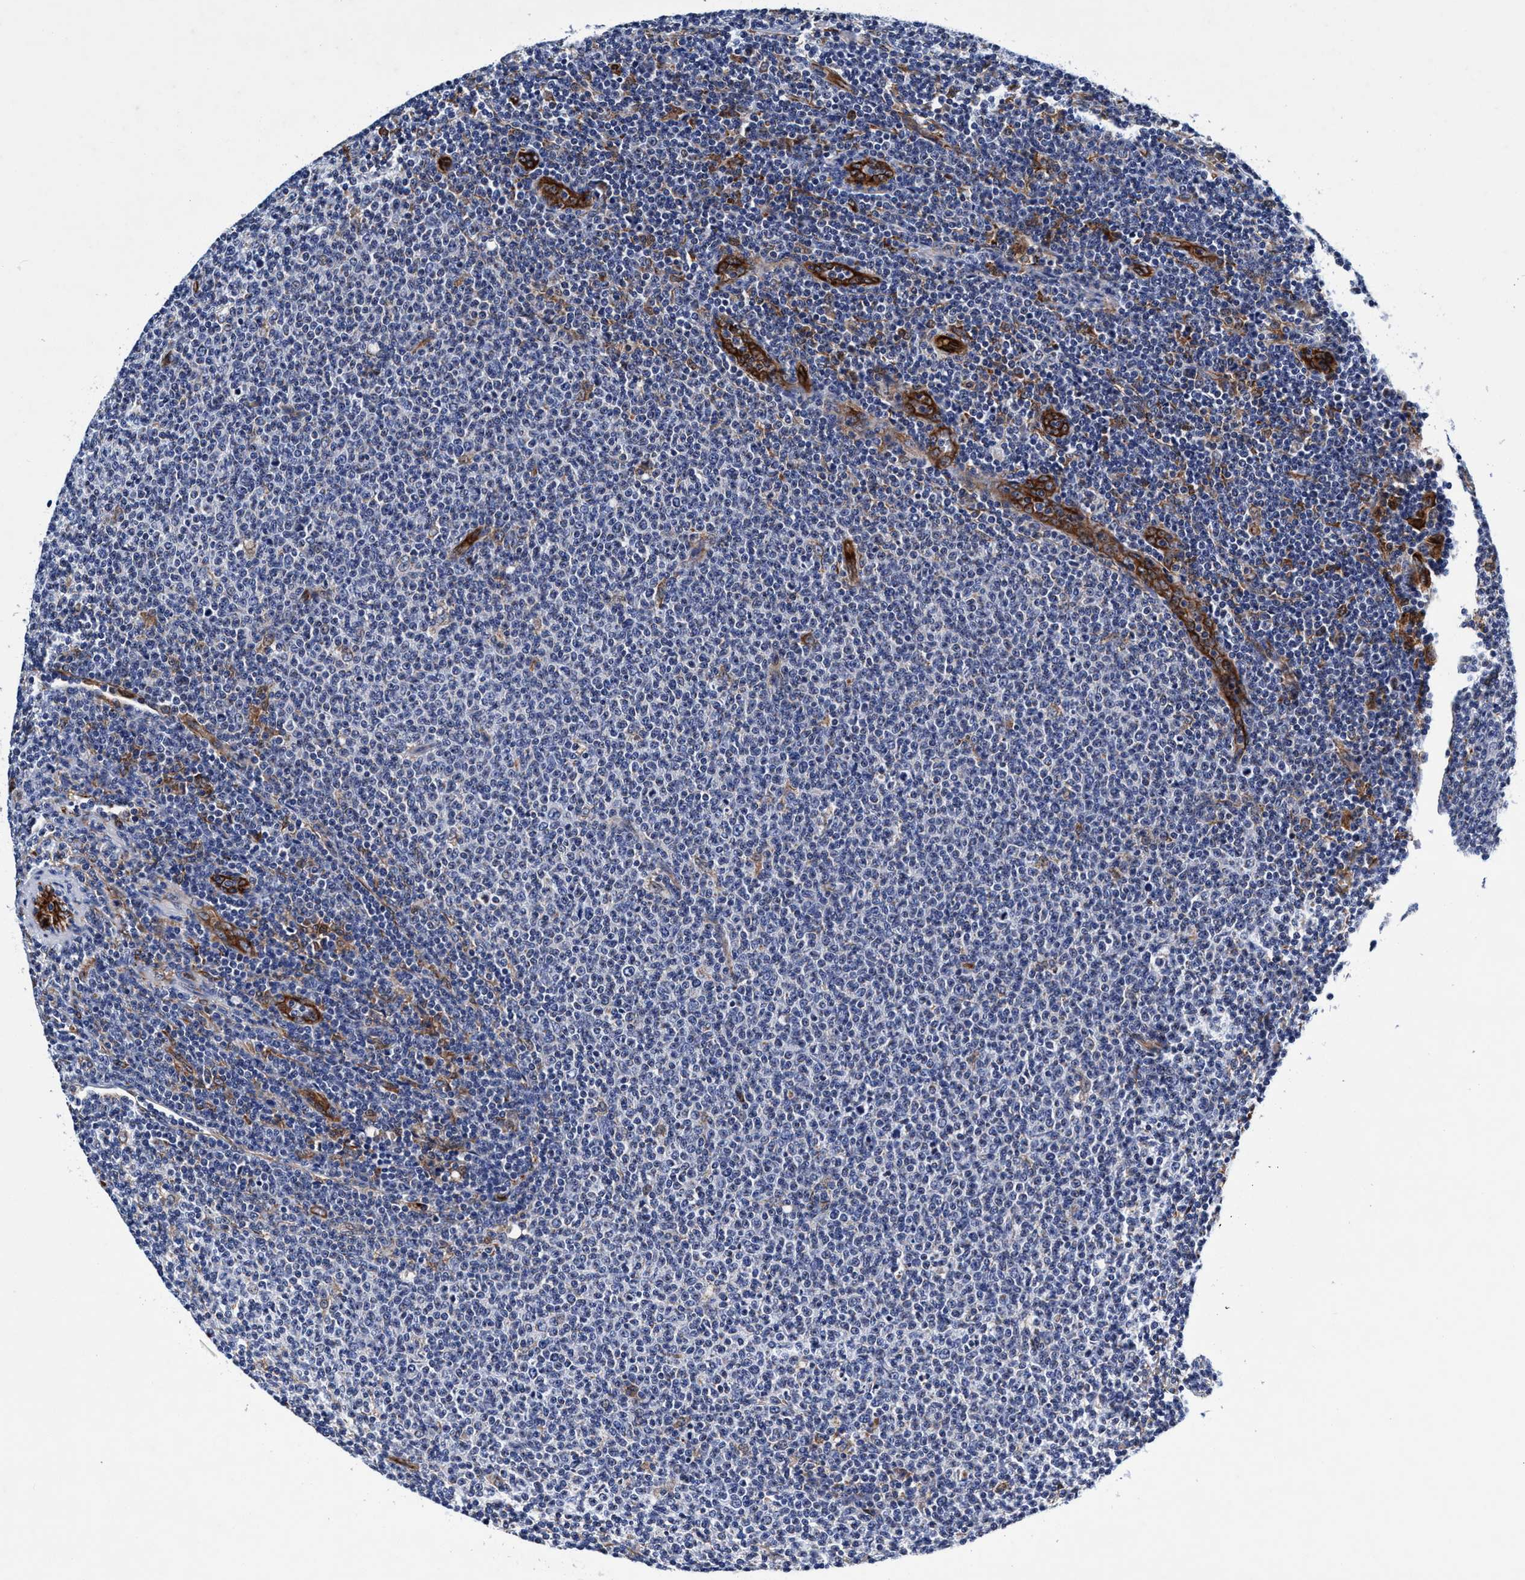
{"staining": {"intensity": "negative", "quantity": "none", "location": "none"}, "tissue": "lymphoma", "cell_type": "Tumor cells", "image_type": "cancer", "snomed": [{"axis": "morphology", "description": "Malignant lymphoma, non-Hodgkin's type, Low grade"}, {"axis": "topography", "description": "Lymph node"}], "caption": "Immunohistochemistry (IHC) histopathology image of human lymphoma stained for a protein (brown), which displays no positivity in tumor cells. (DAB (3,3'-diaminobenzidine) IHC, high magnification).", "gene": "UBALD2", "patient": {"sex": "male", "age": 66}}